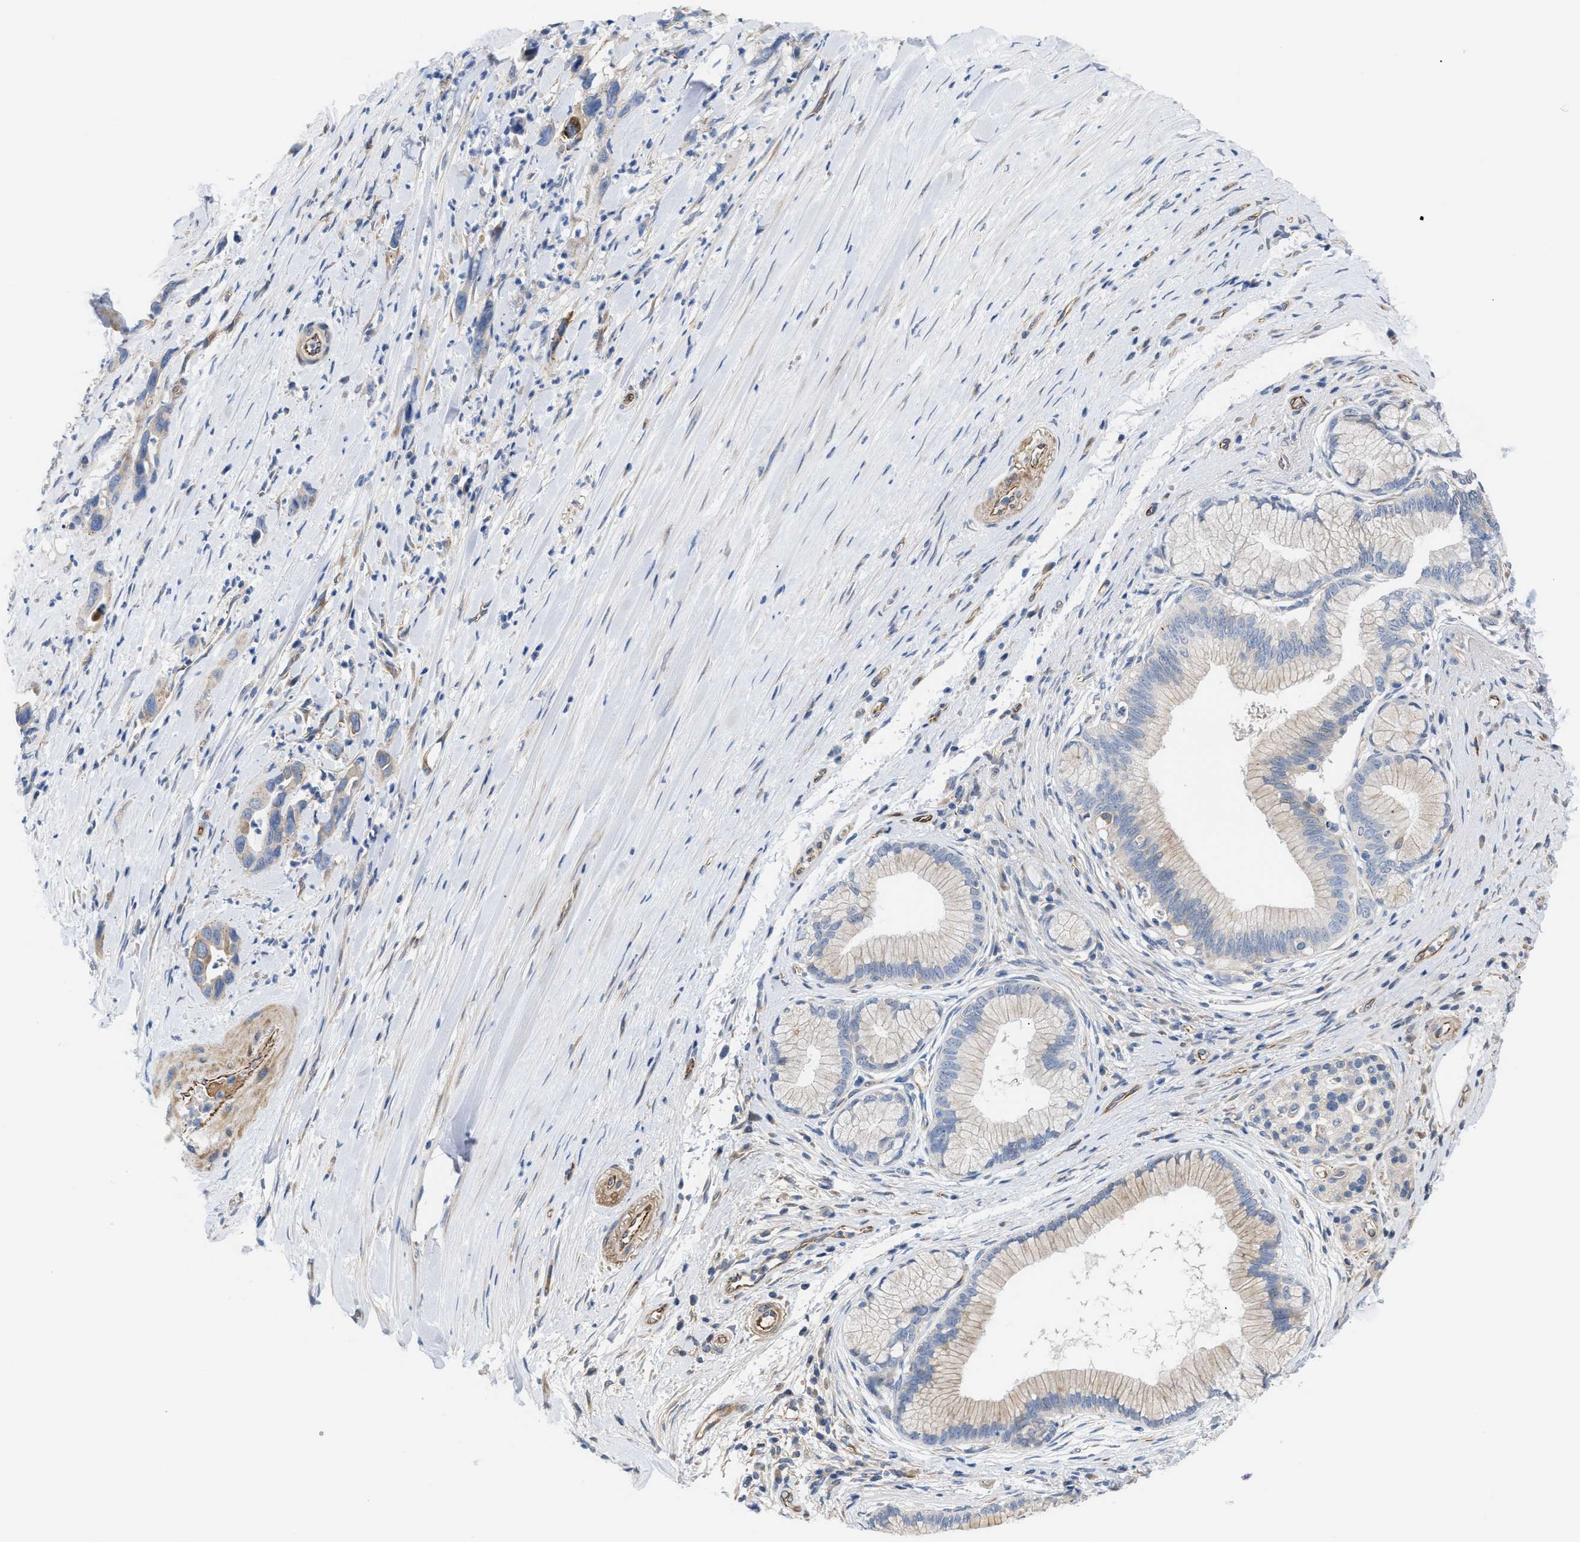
{"staining": {"intensity": "weak", "quantity": "<25%", "location": "cytoplasmic/membranous"}, "tissue": "pancreatic cancer", "cell_type": "Tumor cells", "image_type": "cancer", "snomed": [{"axis": "morphology", "description": "Adenocarcinoma, NOS"}, {"axis": "topography", "description": "Pancreas"}], "caption": "Tumor cells are negative for brown protein staining in pancreatic adenocarcinoma. Brightfield microscopy of immunohistochemistry (IHC) stained with DAB (brown) and hematoxylin (blue), captured at high magnification.", "gene": "TFPI", "patient": {"sex": "female", "age": 70}}